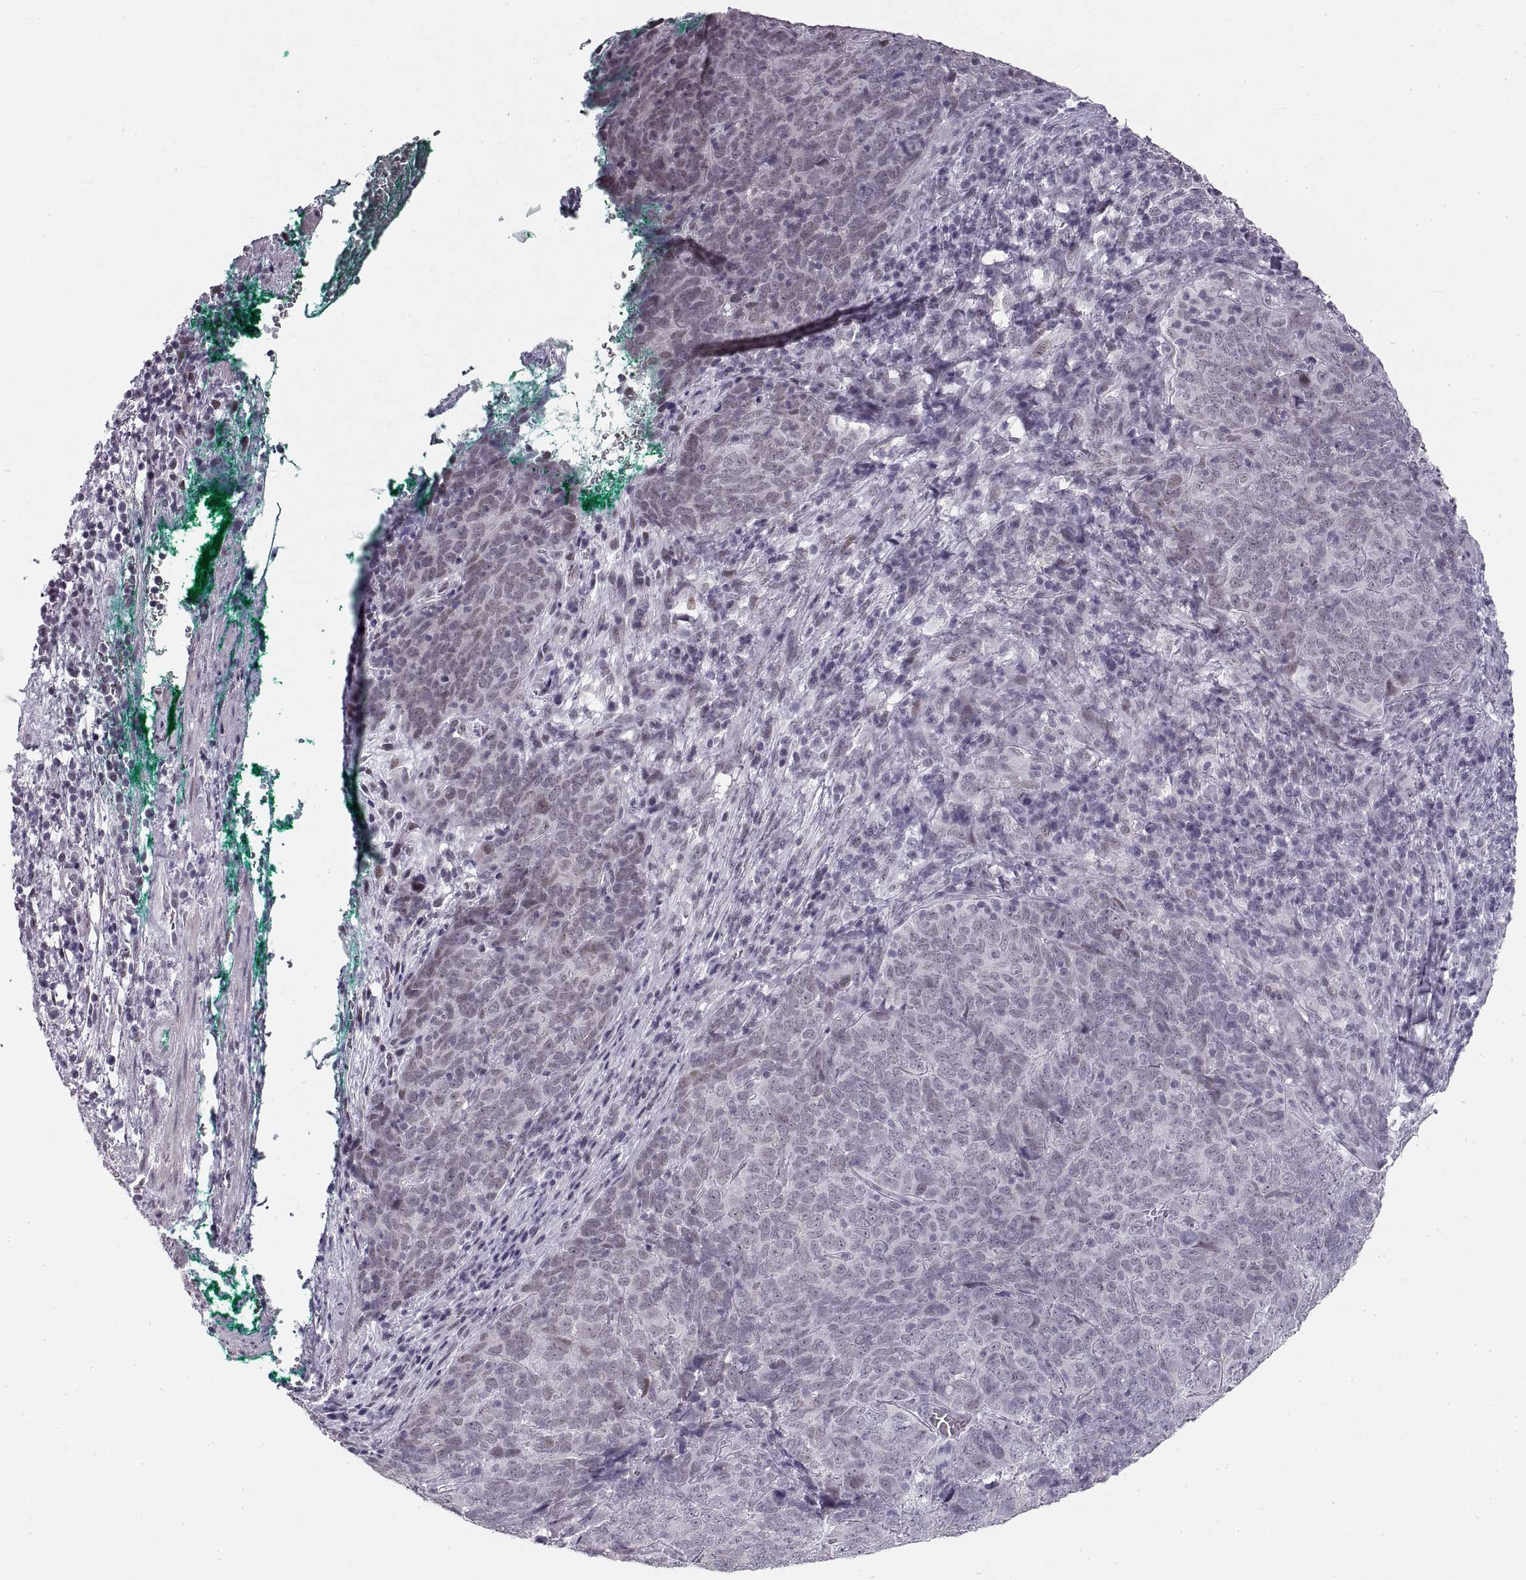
{"staining": {"intensity": "negative", "quantity": "none", "location": "none"}, "tissue": "skin cancer", "cell_type": "Tumor cells", "image_type": "cancer", "snomed": [{"axis": "morphology", "description": "Squamous cell carcinoma, NOS"}, {"axis": "topography", "description": "Skin"}, {"axis": "topography", "description": "Anal"}], "caption": "Skin cancer (squamous cell carcinoma) was stained to show a protein in brown. There is no significant staining in tumor cells.", "gene": "NANOS3", "patient": {"sex": "female", "age": 51}}